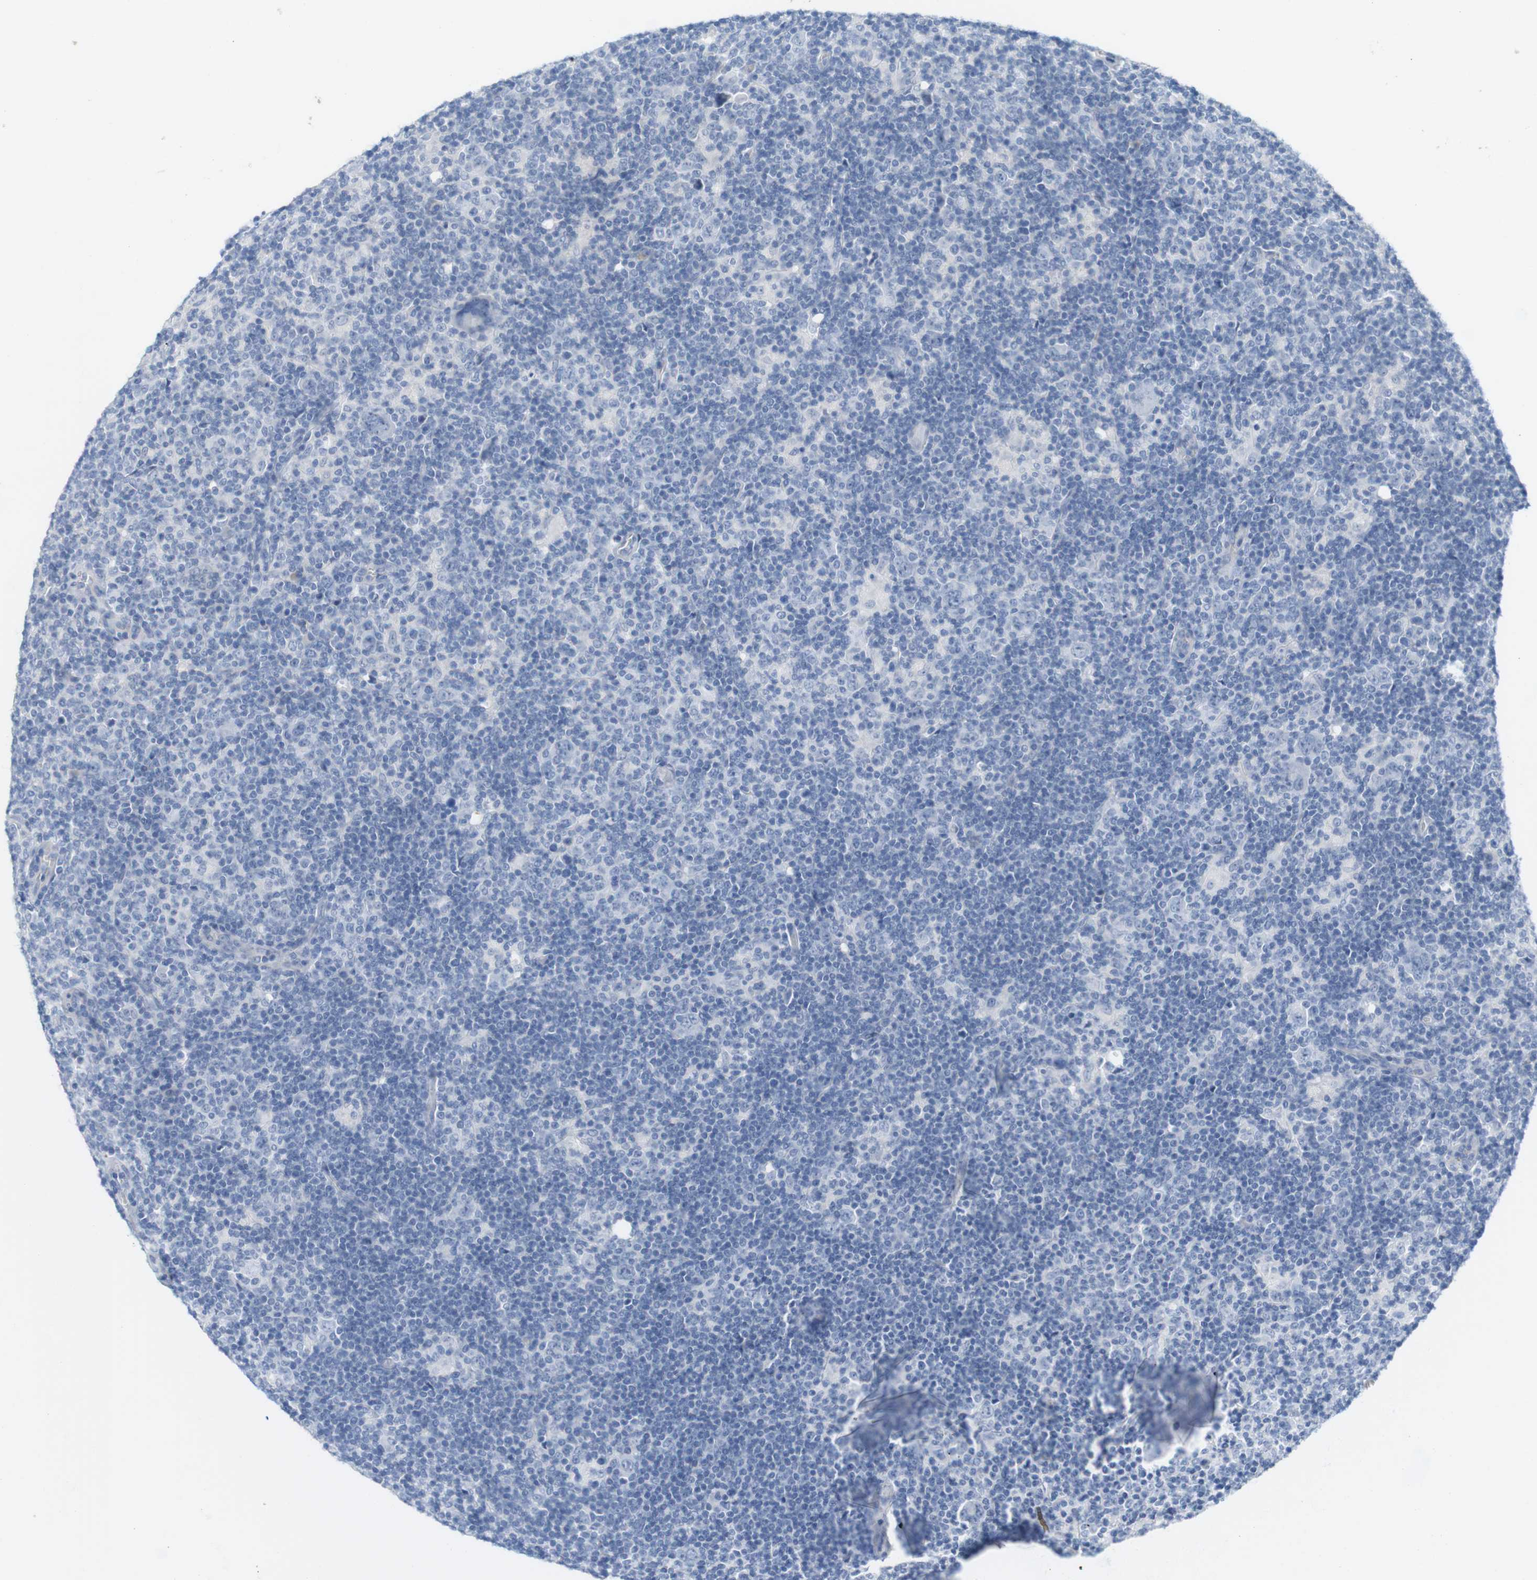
{"staining": {"intensity": "negative", "quantity": "none", "location": "none"}, "tissue": "lymphoma", "cell_type": "Tumor cells", "image_type": "cancer", "snomed": [{"axis": "morphology", "description": "Hodgkin's disease, NOS"}, {"axis": "topography", "description": "Lymph node"}], "caption": "Immunohistochemistry histopathology image of neoplastic tissue: Hodgkin's disease stained with DAB shows no significant protein expression in tumor cells. The staining was performed using DAB to visualize the protein expression in brown, while the nuclei were stained in blue with hematoxylin (Magnification: 20x).", "gene": "RGS9", "patient": {"sex": "female", "age": 57}}